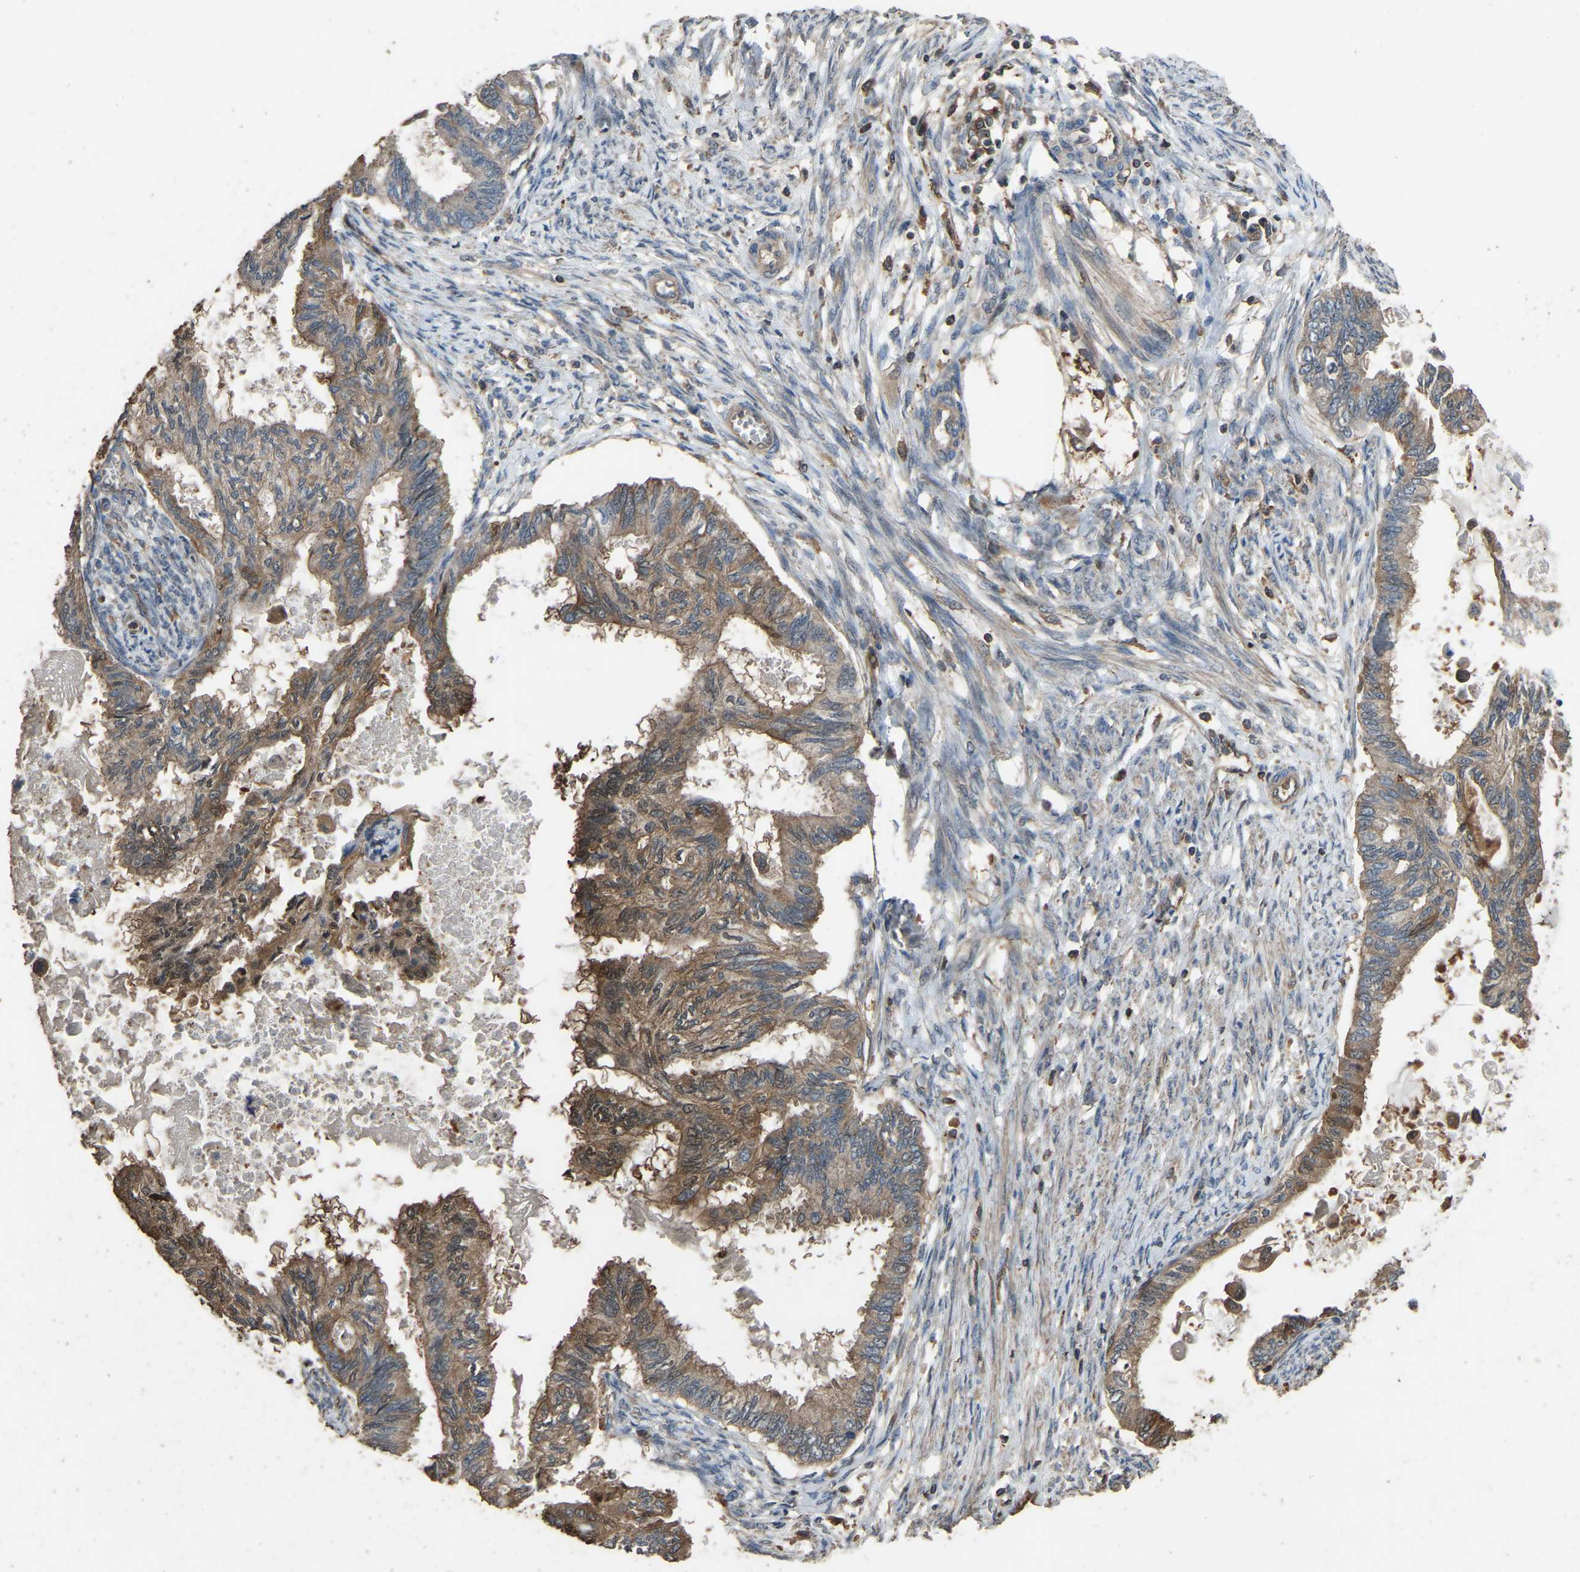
{"staining": {"intensity": "moderate", "quantity": ">75%", "location": "cytoplasmic/membranous"}, "tissue": "cervical cancer", "cell_type": "Tumor cells", "image_type": "cancer", "snomed": [{"axis": "morphology", "description": "Normal tissue, NOS"}, {"axis": "morphology", "description": "Adenocarcinoma, NOS"}, {"axis": "topography", "description": "Cervix"}, {"axis": "topography", "description": "Endometrium"}], "caption": "Brown immunohistochemical staining in cervical adenocarcinoma reveals moderate cytoplasmic/membranous positivity in approximately >75% of tumor cells.", "gene": "FHIT", "patient": {"sex": "female", "age": 86}}